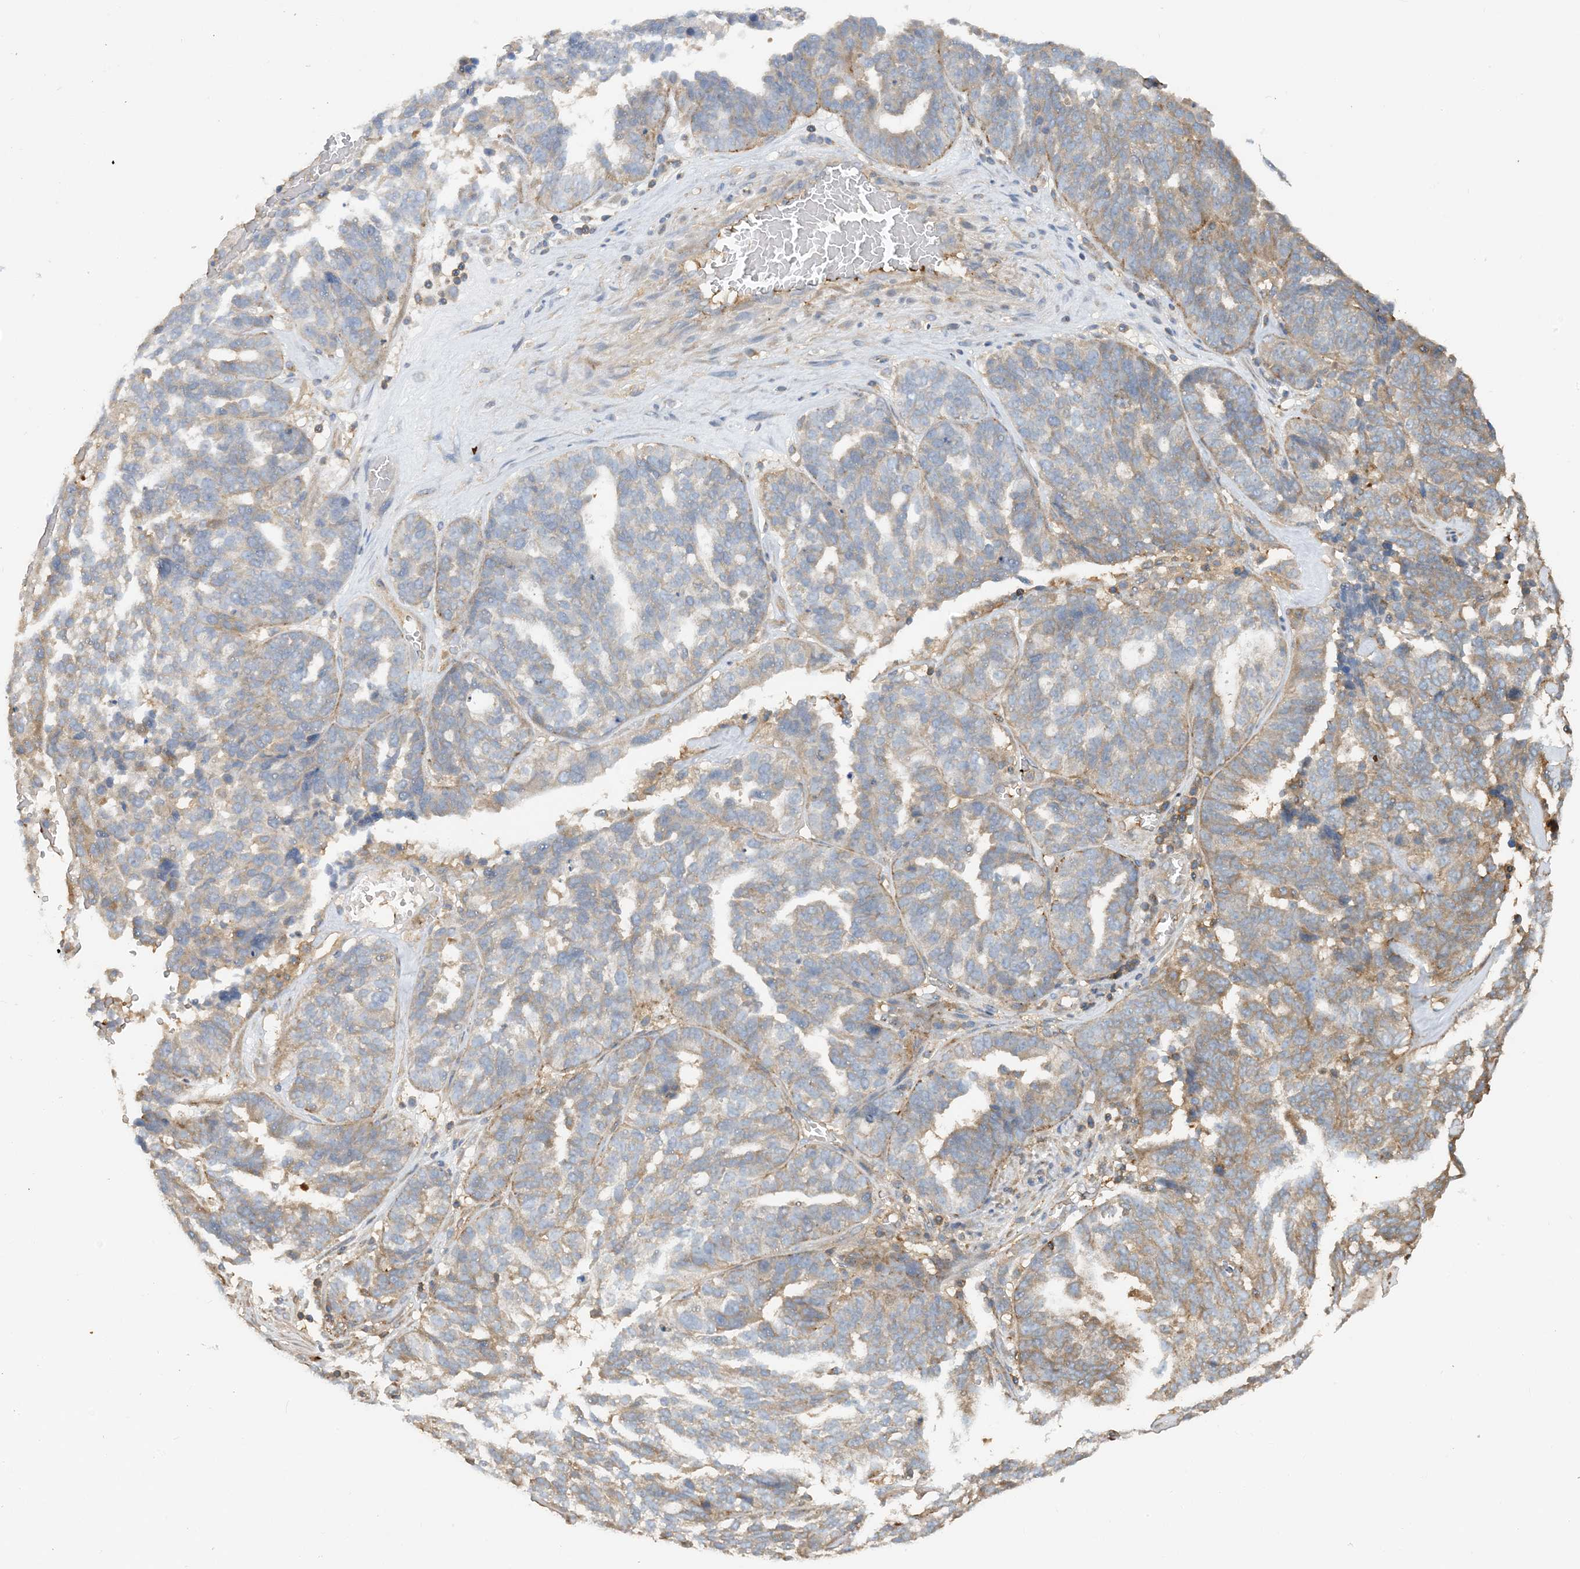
{"staining": {"intensity": "weak", "quantity": "25%-75%", "location": "cytoplasmic/membranous"}, "tissue": "ovarian cancer", "cell_type": "Tumor cells", "image_type": "cancer", "snomed": [{"axis": "morphology", "description": "Cystadenocarcinoma, serous, NOS"}, {"axis": "topography", "description": "Ovary"}], "caption": "Weak cytoplasmic/membranous positivity for a protein is appreciated in about 25%-75% of tumor cells of serous cystadenocarcinoma (ovarian) using IHC.", "gene": "SFMBT2", "patient": {"sex": "female", "age": 59}}